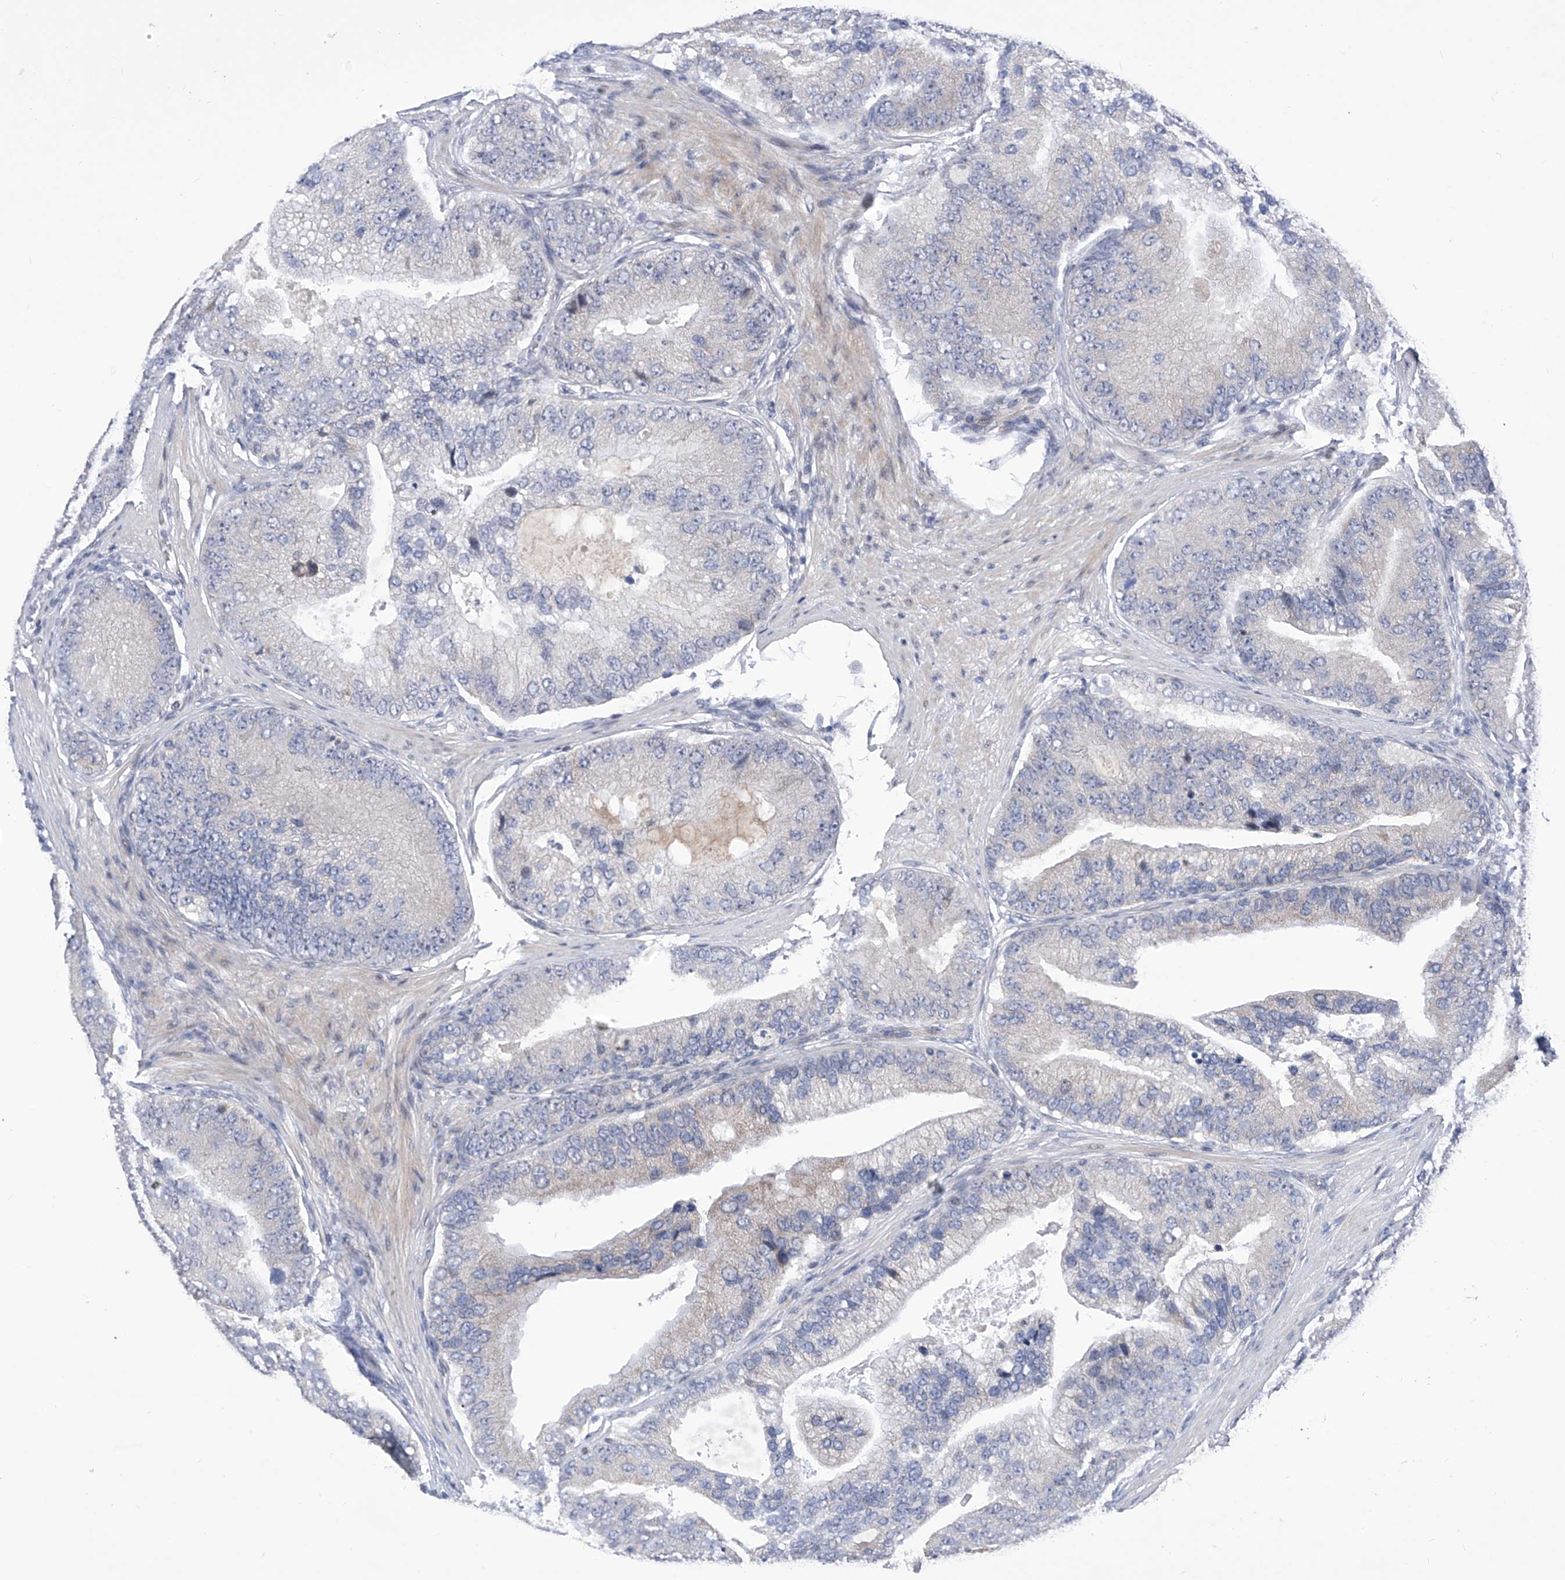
{"staining": {"intensity": "negative", "quantity": "none", "location": "none"}, "tissue": "prostate cancer", "cell_type": "Tumor cells", "image_type": "cancer", "snomed": [{"axis": "morphology", "description": "Adenocarcinoma, High grade"}, {"axis": "topography", "description": "Prostate"}], "caption": "This is an immunohistochemistry (IHC) histopathology image of human prostate cancer (high-grade adenocarcinoma). There is no staining in tumor cells.", "gene": "NUFIP1", "patient": {"sex": "male", "age": 70}}